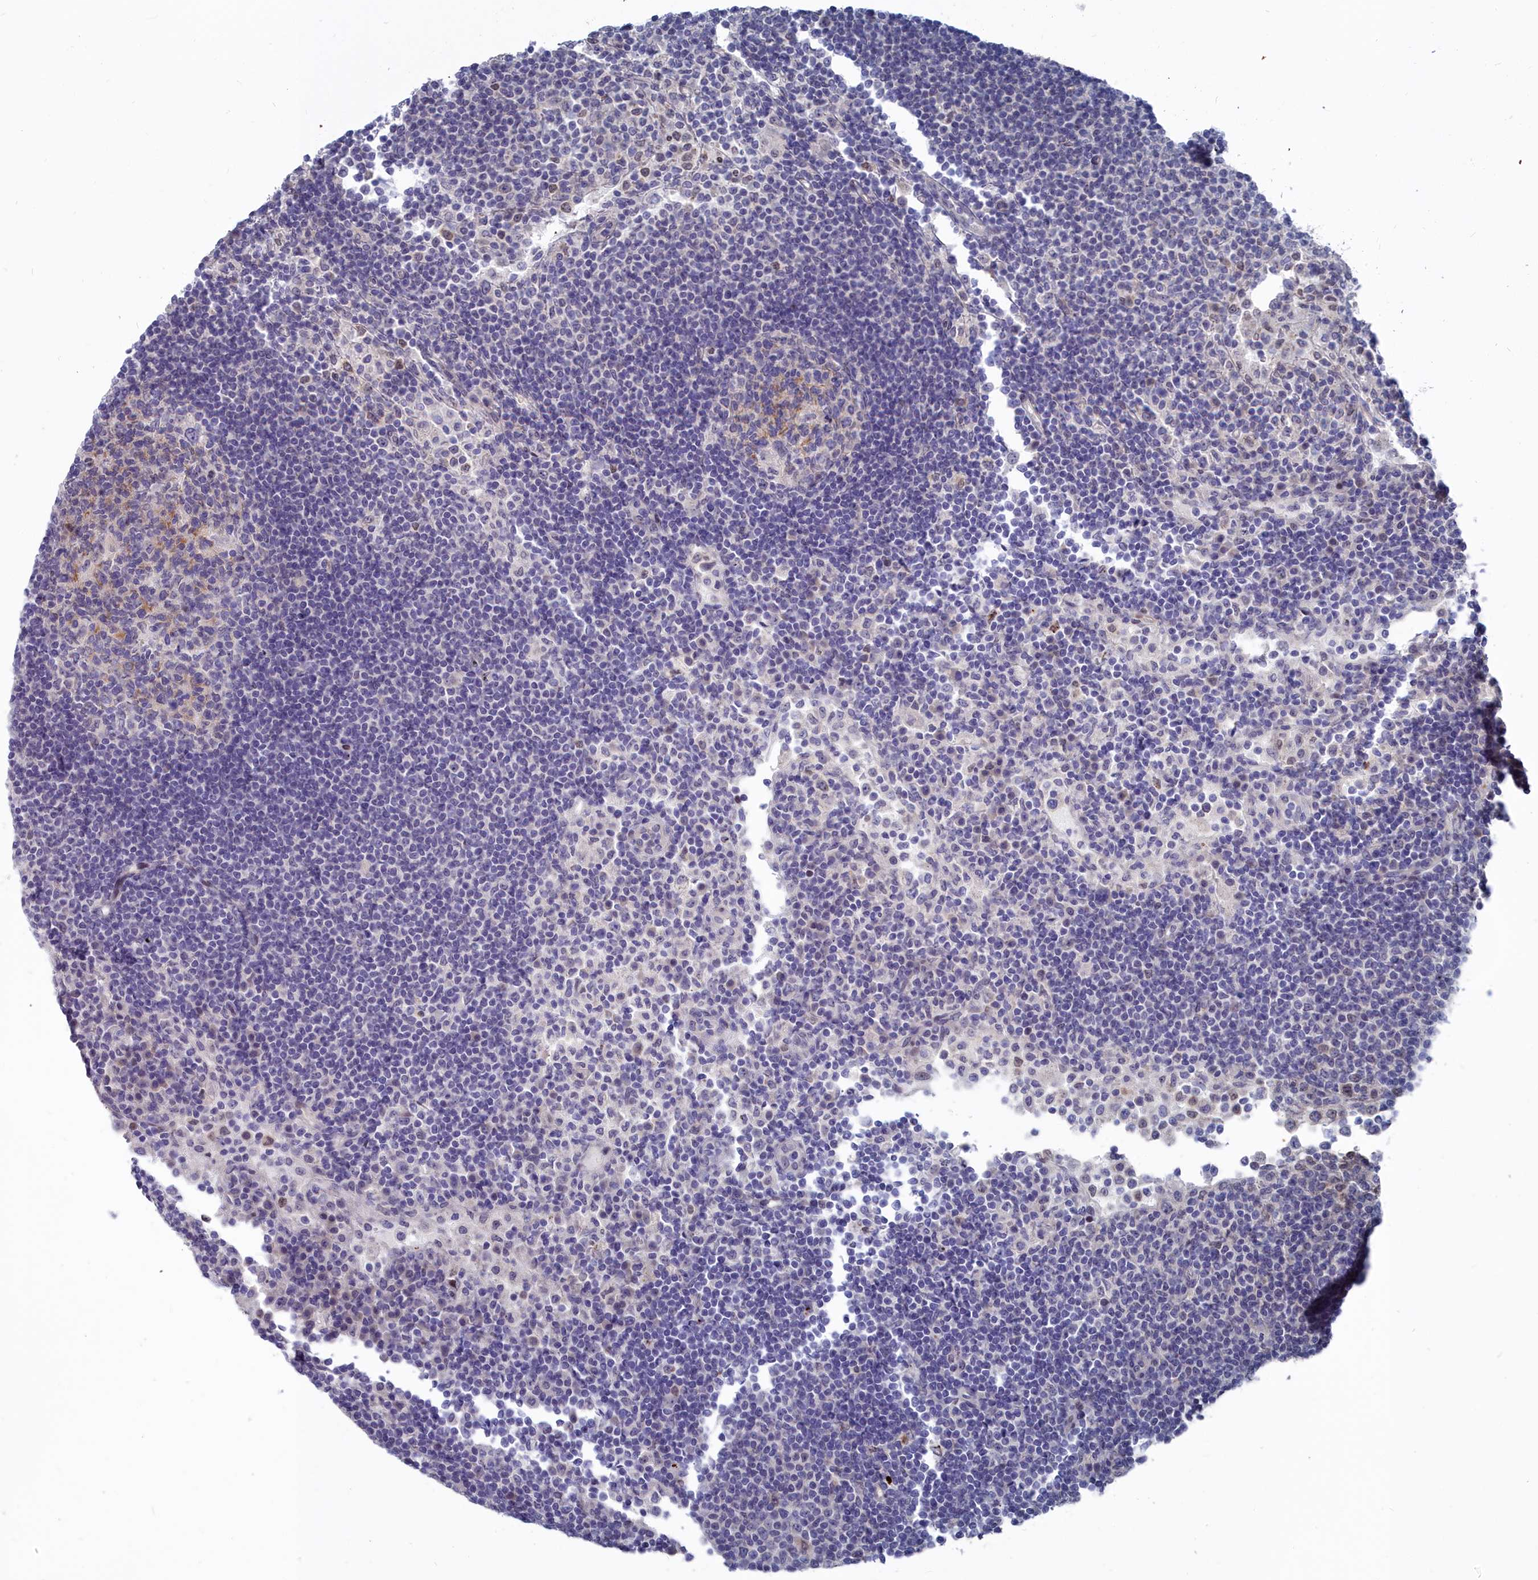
{"staining": {"intensity": "moderate", "quantity": "<25%", "location": "cytoplasmic/membranous"}, "tissue": "lymph node", "cell_type": "Germinal center cells", "image_type": "normal", "snomed": [{"axis": "morphology", "description": "Normal tissue, NOS"}, {"axis": "topography", "description": "Lymph node"}], "caption": "This image reveals IHC staining of normal lymph node, with low moderate cytoplasmic/membranous positivity in about <25% of germinal center cells.", "gene": "RPS27A", "patient": {"sex": "female", "age": 53}}